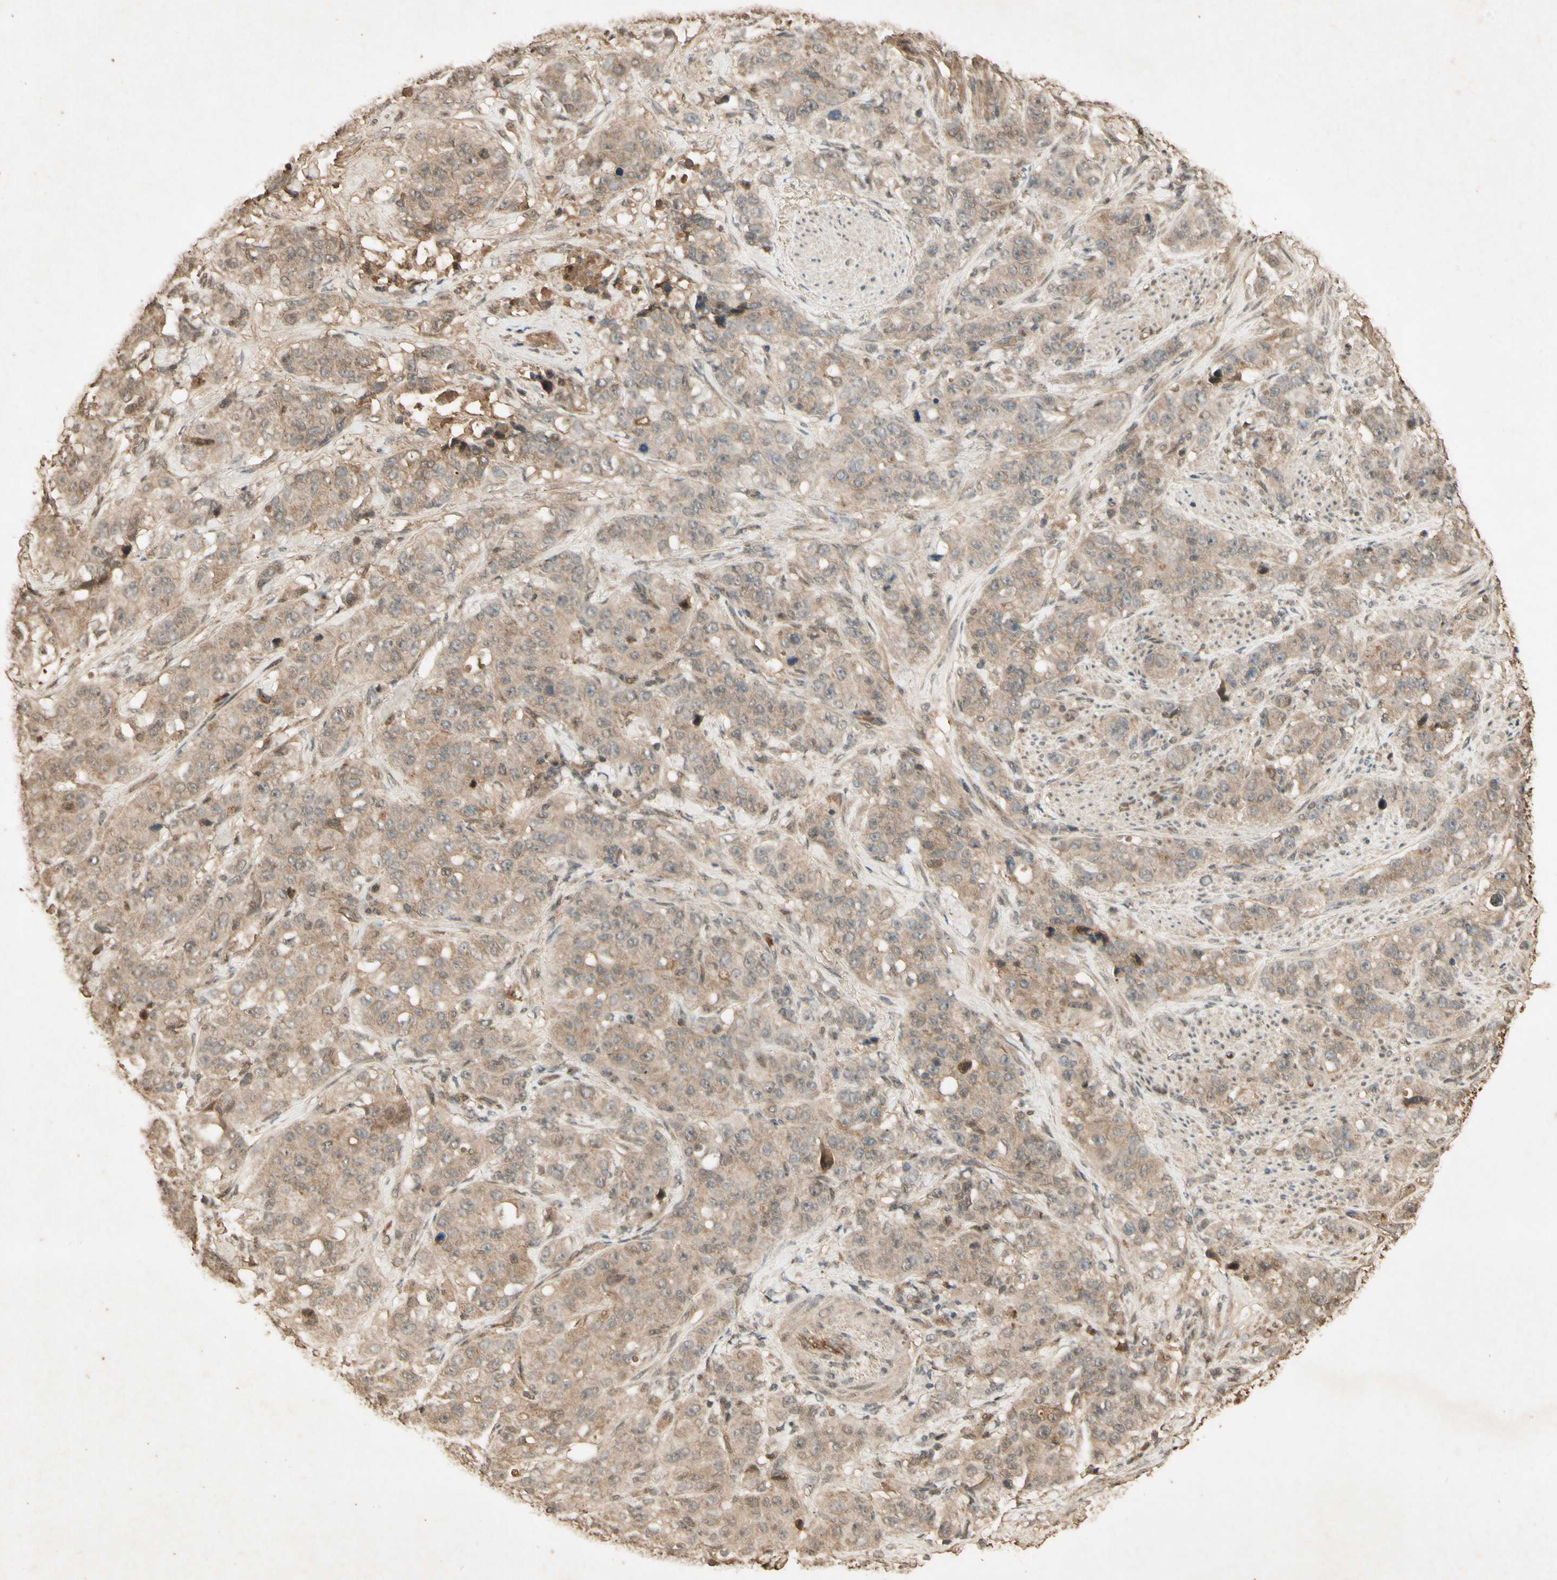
{"staining": {"intensity": "weak", "quantity": ">75%", "location": "cytoplasmic/membranous"}, "tissue": "stomach cancer", "cell_type": "Tumor cells", "image_type": "cancer", "snomed": [{"axis": "morphology", "description": "Adenocarcinoma, NOS"}, {"axis": "topography", "description": "Stomach"}], "caption": "Immunohistochemistry image of human stomach adenocarcinoma stained for a protein (brown), which demonstrates low levels of weak cytoplasmic/membranous staining in approximately >75% of tumor cells.", "gene": "SMAD9", "patient": {"sex": "male", "age": 48}}